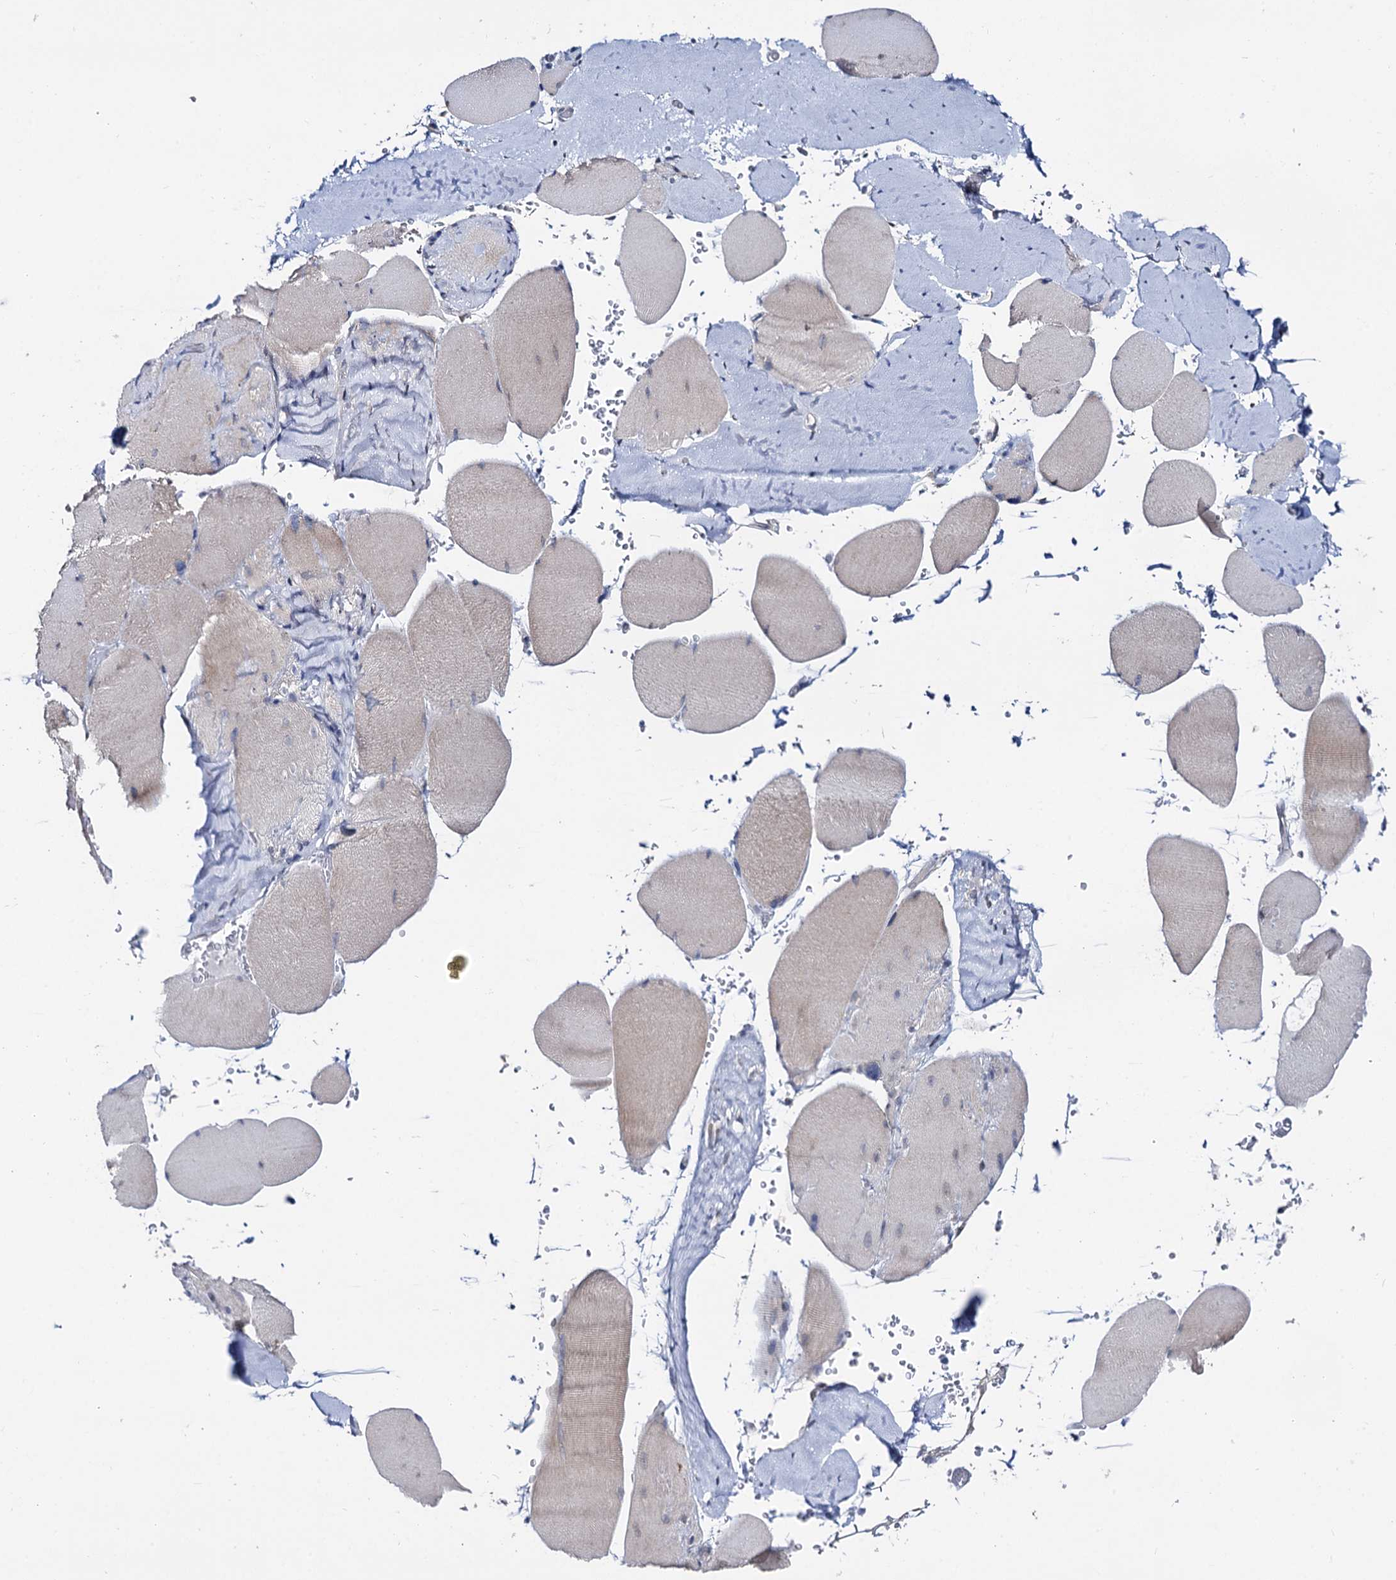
{"staining": {"intensity": "moderate", "quantity": "25%-75%", "location": "cytoplasmic/membranous"}, "tissue": "skeletal muscle", "cell_type": "Myocytes", "image_type": "normal", "snomed": [{"axis": "morphology", "description": "Normal tissue, NOS"}, {"axis": "topography", "description": "Skeletal muscle"}, {"axis": "topography", "description": "Head-Neck"}], "caption": "High-magnification brightfield microscopy of normal skeletal muscle stained with DAB (3,3'-diaminobenzidine) (brown) and counterstained with hematoxylin (blue). myocytes exhibit moderate cytoplasmic/membranous staining is present in about25%-75% of cells.", "gene": "CAPRIN2", "patient": {"sex": "male", "age": 66}}